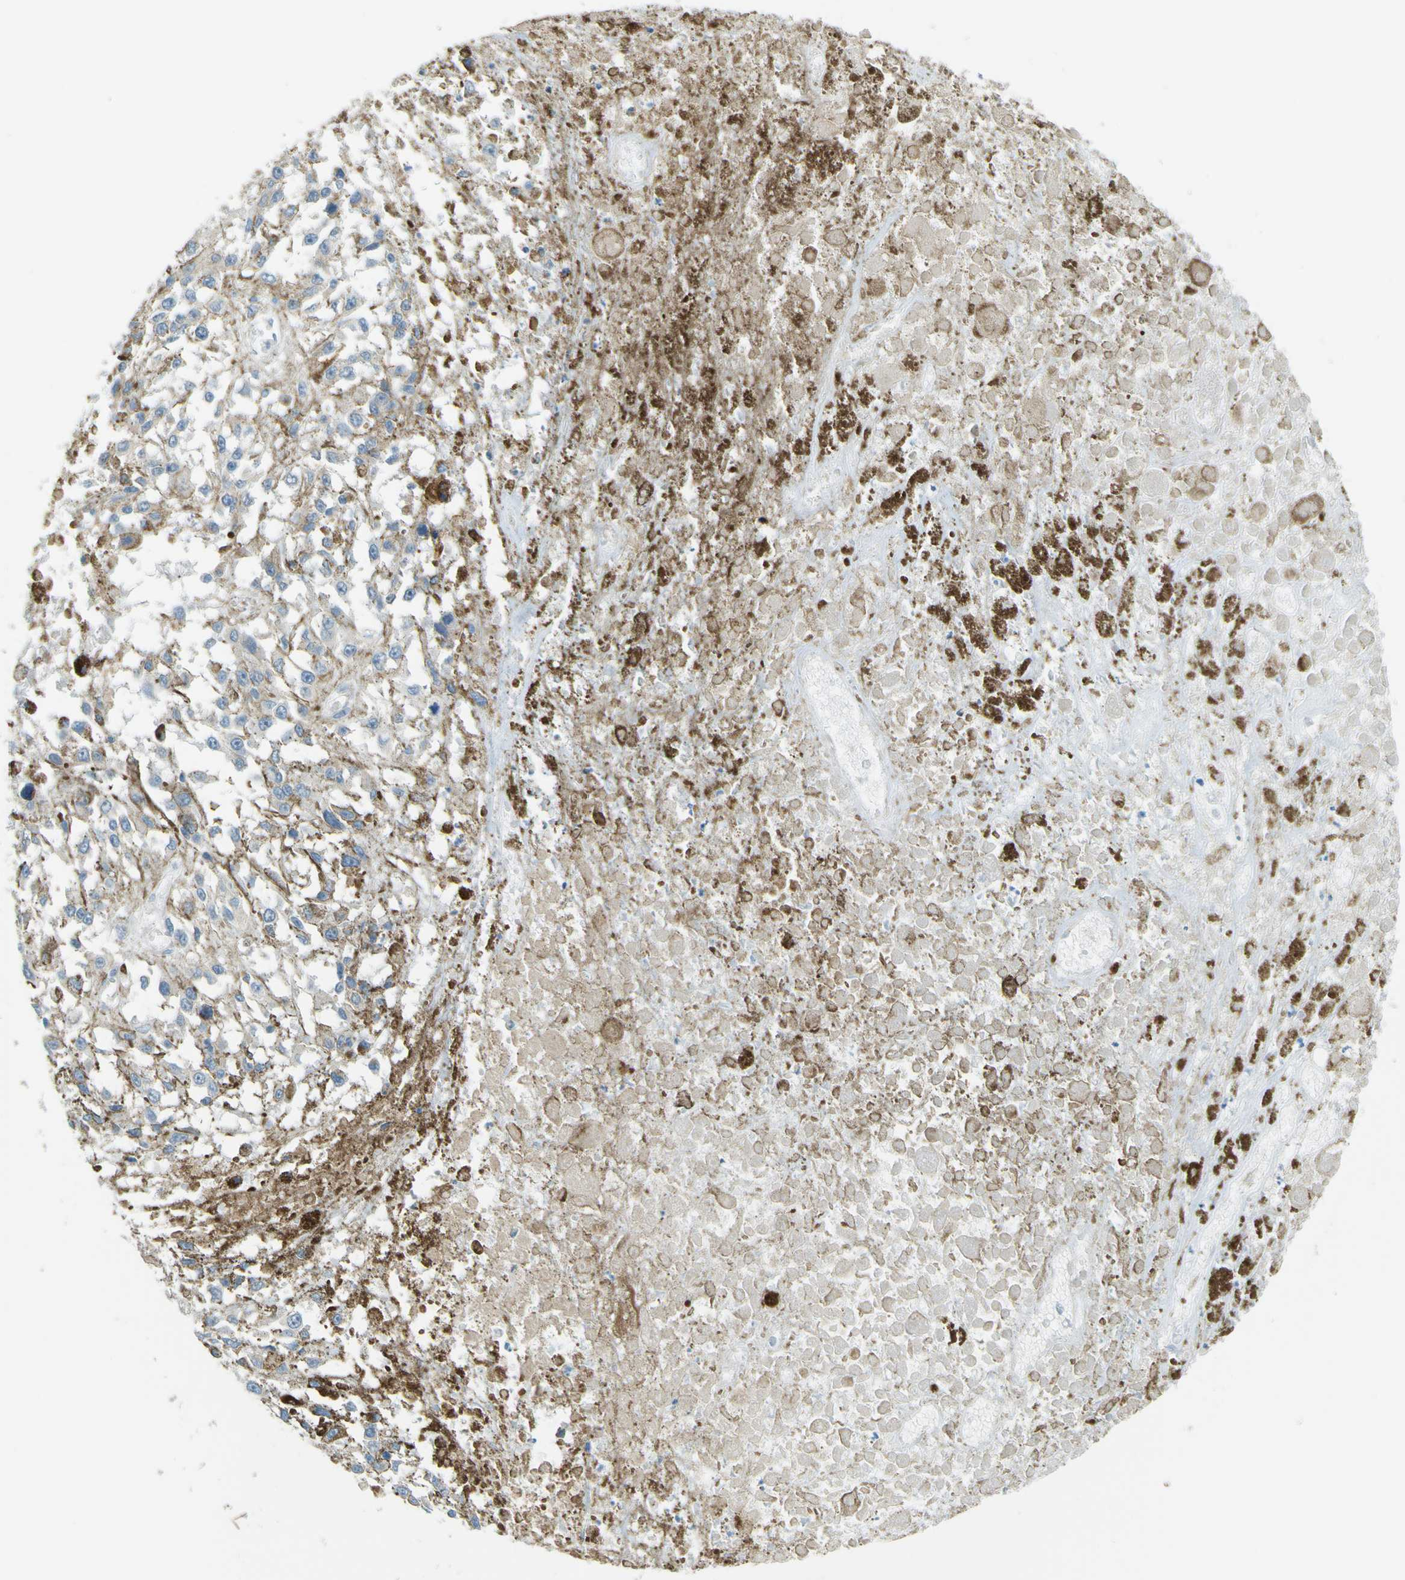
{"staining": {"intensity": "negative", "quantity": "none", "location": "none"}, "tissue": "melanoma", "cell_type": "Tumor cells", "image_type": "cancer", "snomed": [{"axis": "morphology", "description": "Malignant melanoma, Metastatic site"}, {"axis": "topography", "description": "Lymph node"}], "caption": "Immunohistochemistry image of human malignant melanoma (metastatic site) stained for a protein (brown), which demonstrates no staining in tumor cells.", "gene": "FKTN", "patient": {"sex": "male", "age": 59}}